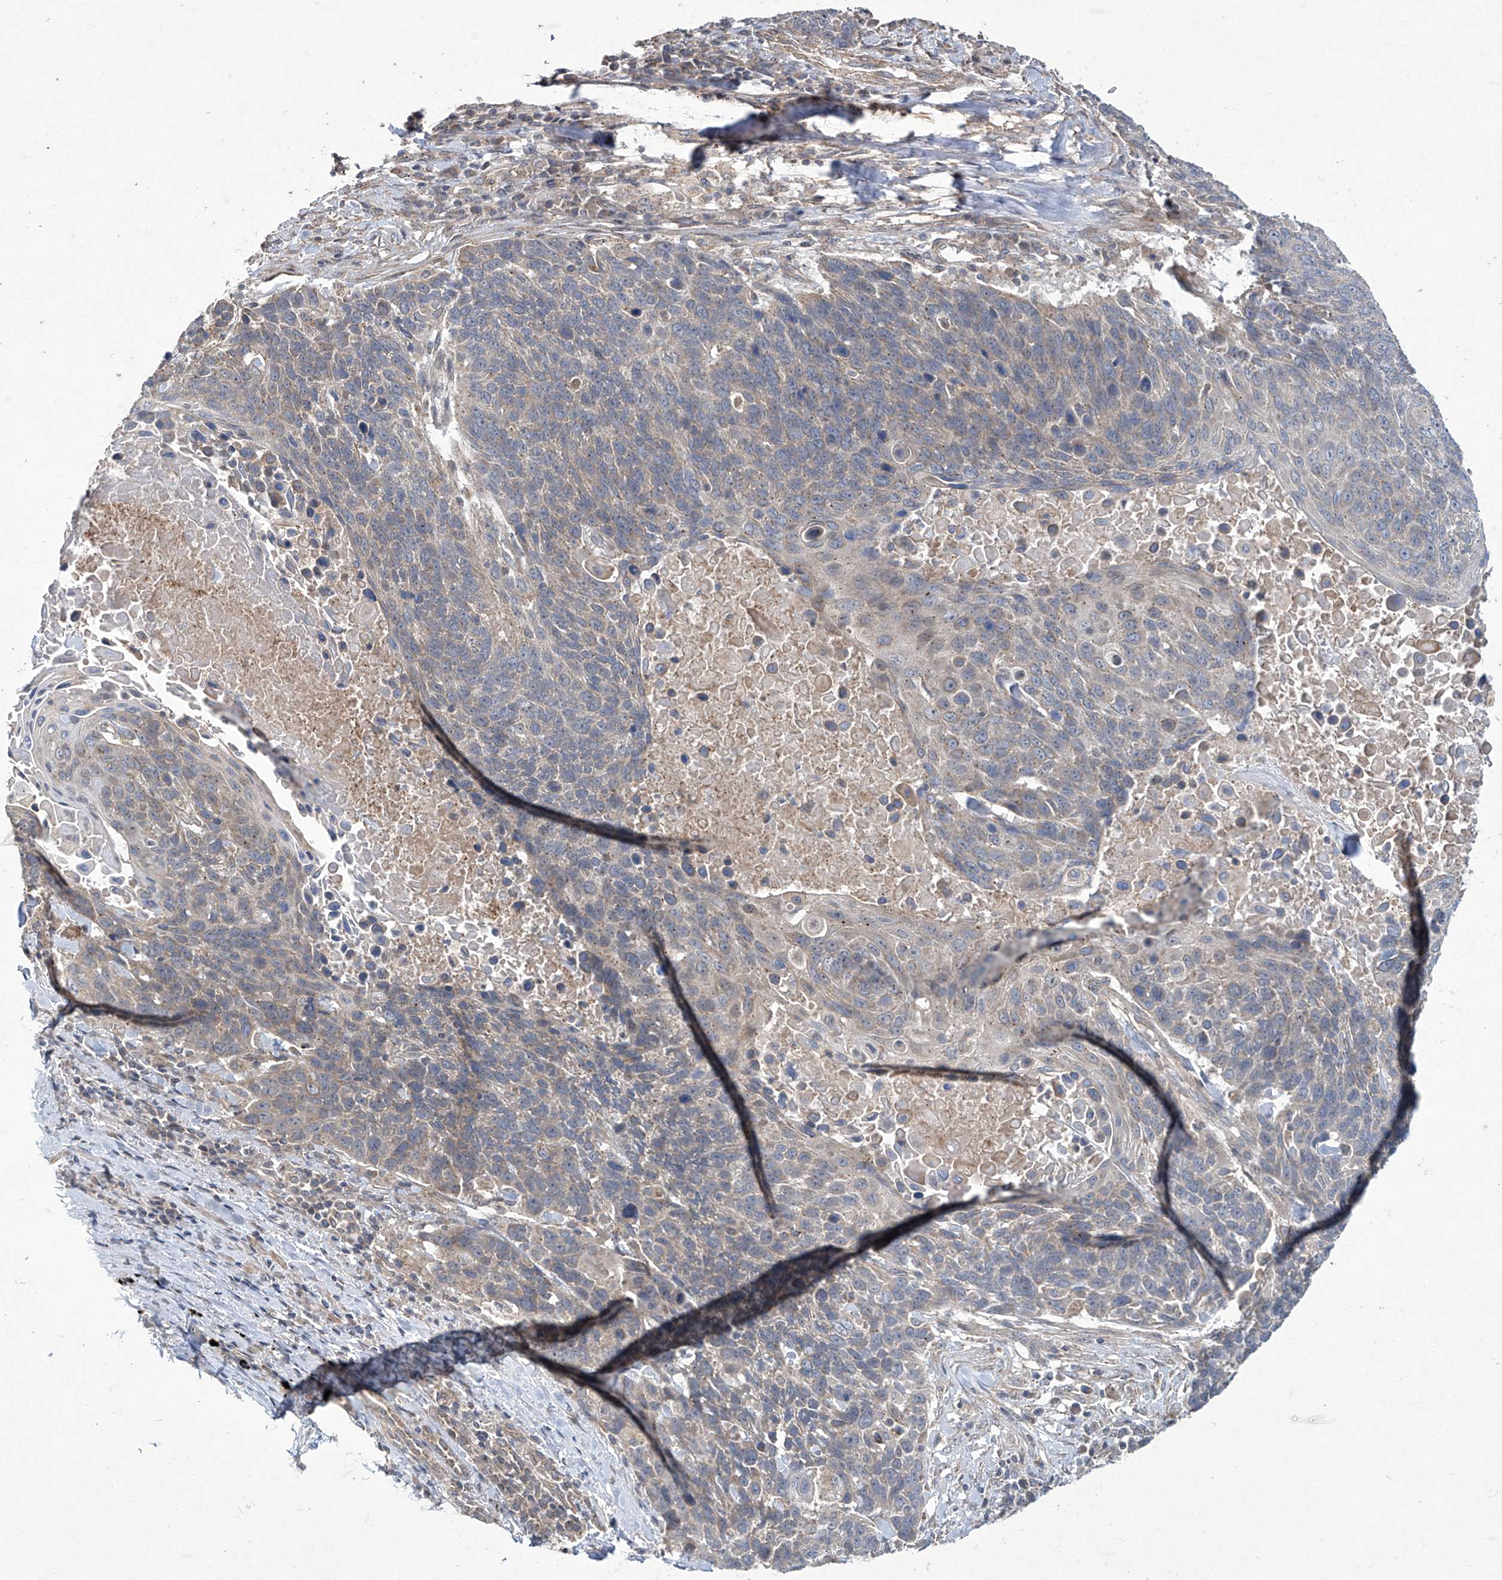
{"staining": {"intensity": "weak", "quantity": "<25%", "location": "cytoplasmic/membranous"}, "tissue": "lung cancer", "cell_type": "Tumor cells", "image_type": "cancer", "snomed": [{"axis": "morphology", "description": "Squamous cell carcinoma, NOS"}, {"axis": "topography", "description": "Lung"}], "caption": "Lung cancer (squamous cell carcinoma) was stained to show a protein in brown. There is no significant expression in tumor cells.", "gene": "TRIM60", "patient": {"sex": "male", "age": 66}}